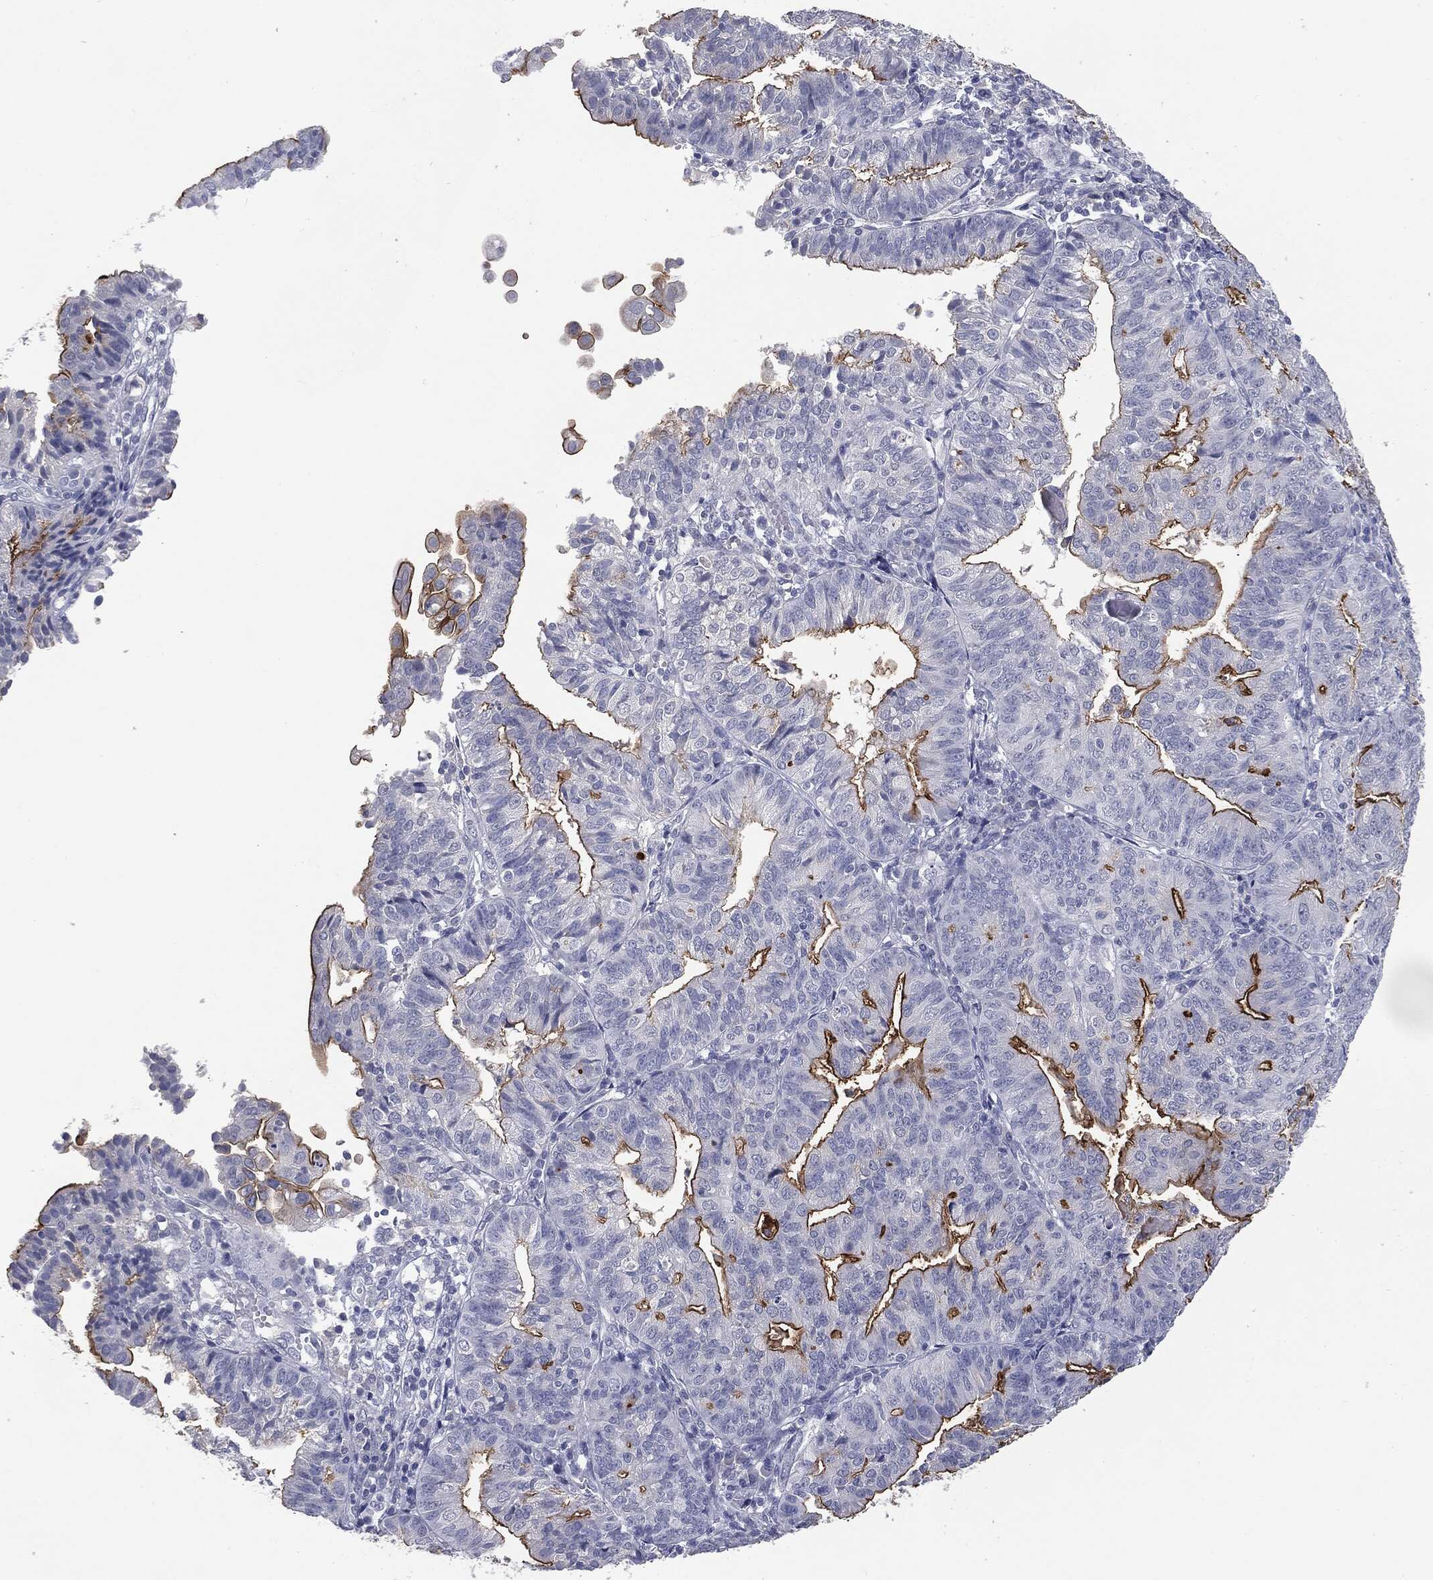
{"staining": {"intensity": "strong", "quantity": "<25%", "location": "cytoplasmic/membranous"}, "tissue": "endometrial cancer", "cell_type": "Tumor cells", "image_type": "cancer", "snomed": [{"axis": "morphology", "description": "Adenocarcinoma, NOS"}, {"axis": "topography", "description": "Endometrium"}], "caption": "Protein analysis of adenocarcinoma (endometrial) tissue exhibits strong cytoplasmic/membranous expression in about <25% of tumor cells.", "gene": "MUC1", "patient": {"sex": "female", "age": 56}}